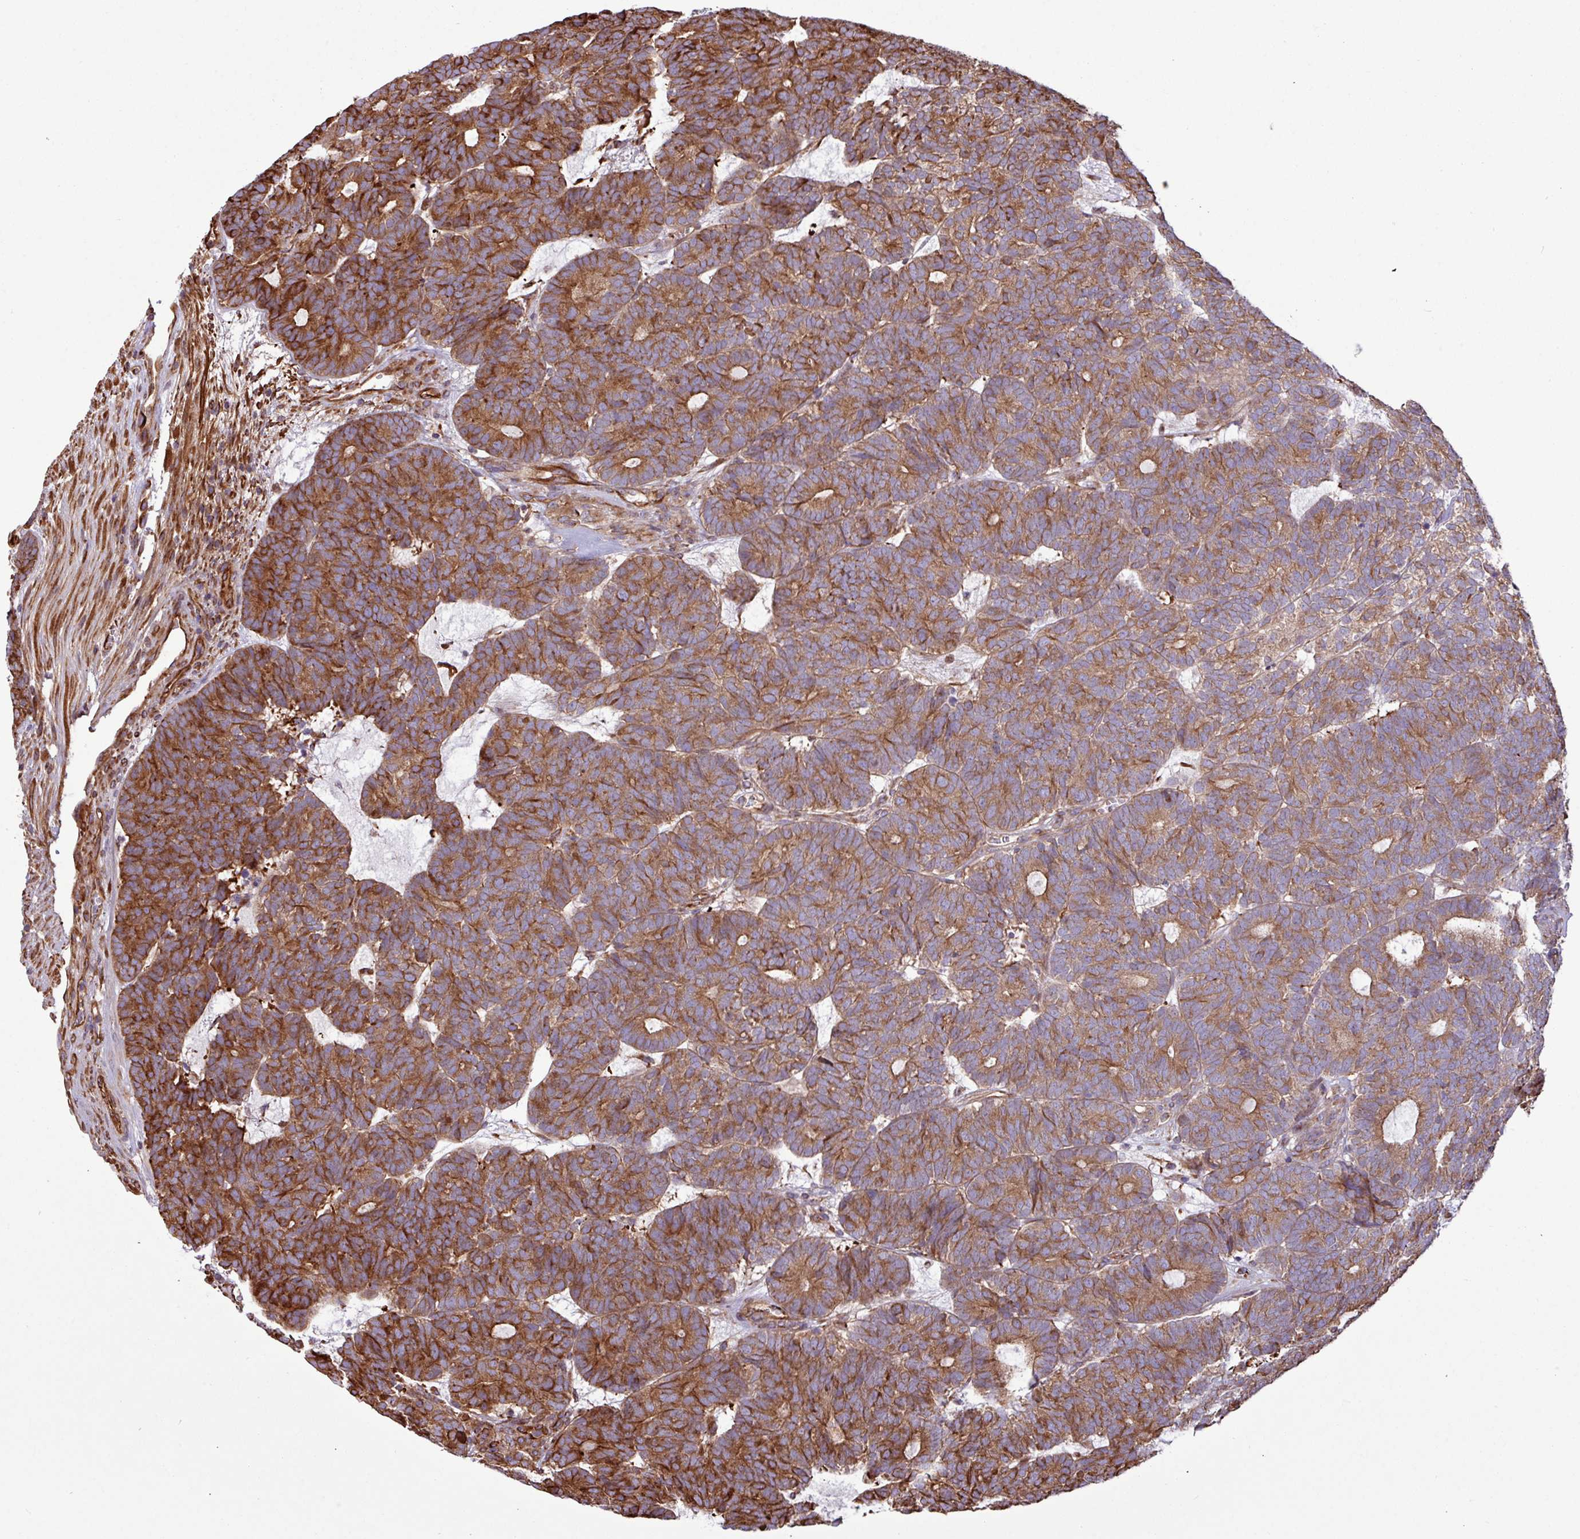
{"staining": {"intensity": "strong", "quantity": ">75%", "location": "cytoplasmic/membranous"}, "tissue": "head and neck cancer", "cell_type": "Tumor cells", "image_type": "cancer", "snomed": [{"axis": "morphology", "description": "Adenocarcinoma, NOS"}, {"axis": "topography", "description": "Head-Neck"}], "caption": "Immunohistochemistry staining of head and neck cancer, which exhibits high levels of strong cytoplasmic/membranous staining in approximately >75% of tumor cells indicating strong cytoplasmic/membranous protein positivity. The staining was performed using DAB (brown) for protein detection and nuclei were counterstained in hematoxylin (blue).", "gene": "ZNF300", "patient": {"sex": "female", "age": 81}}